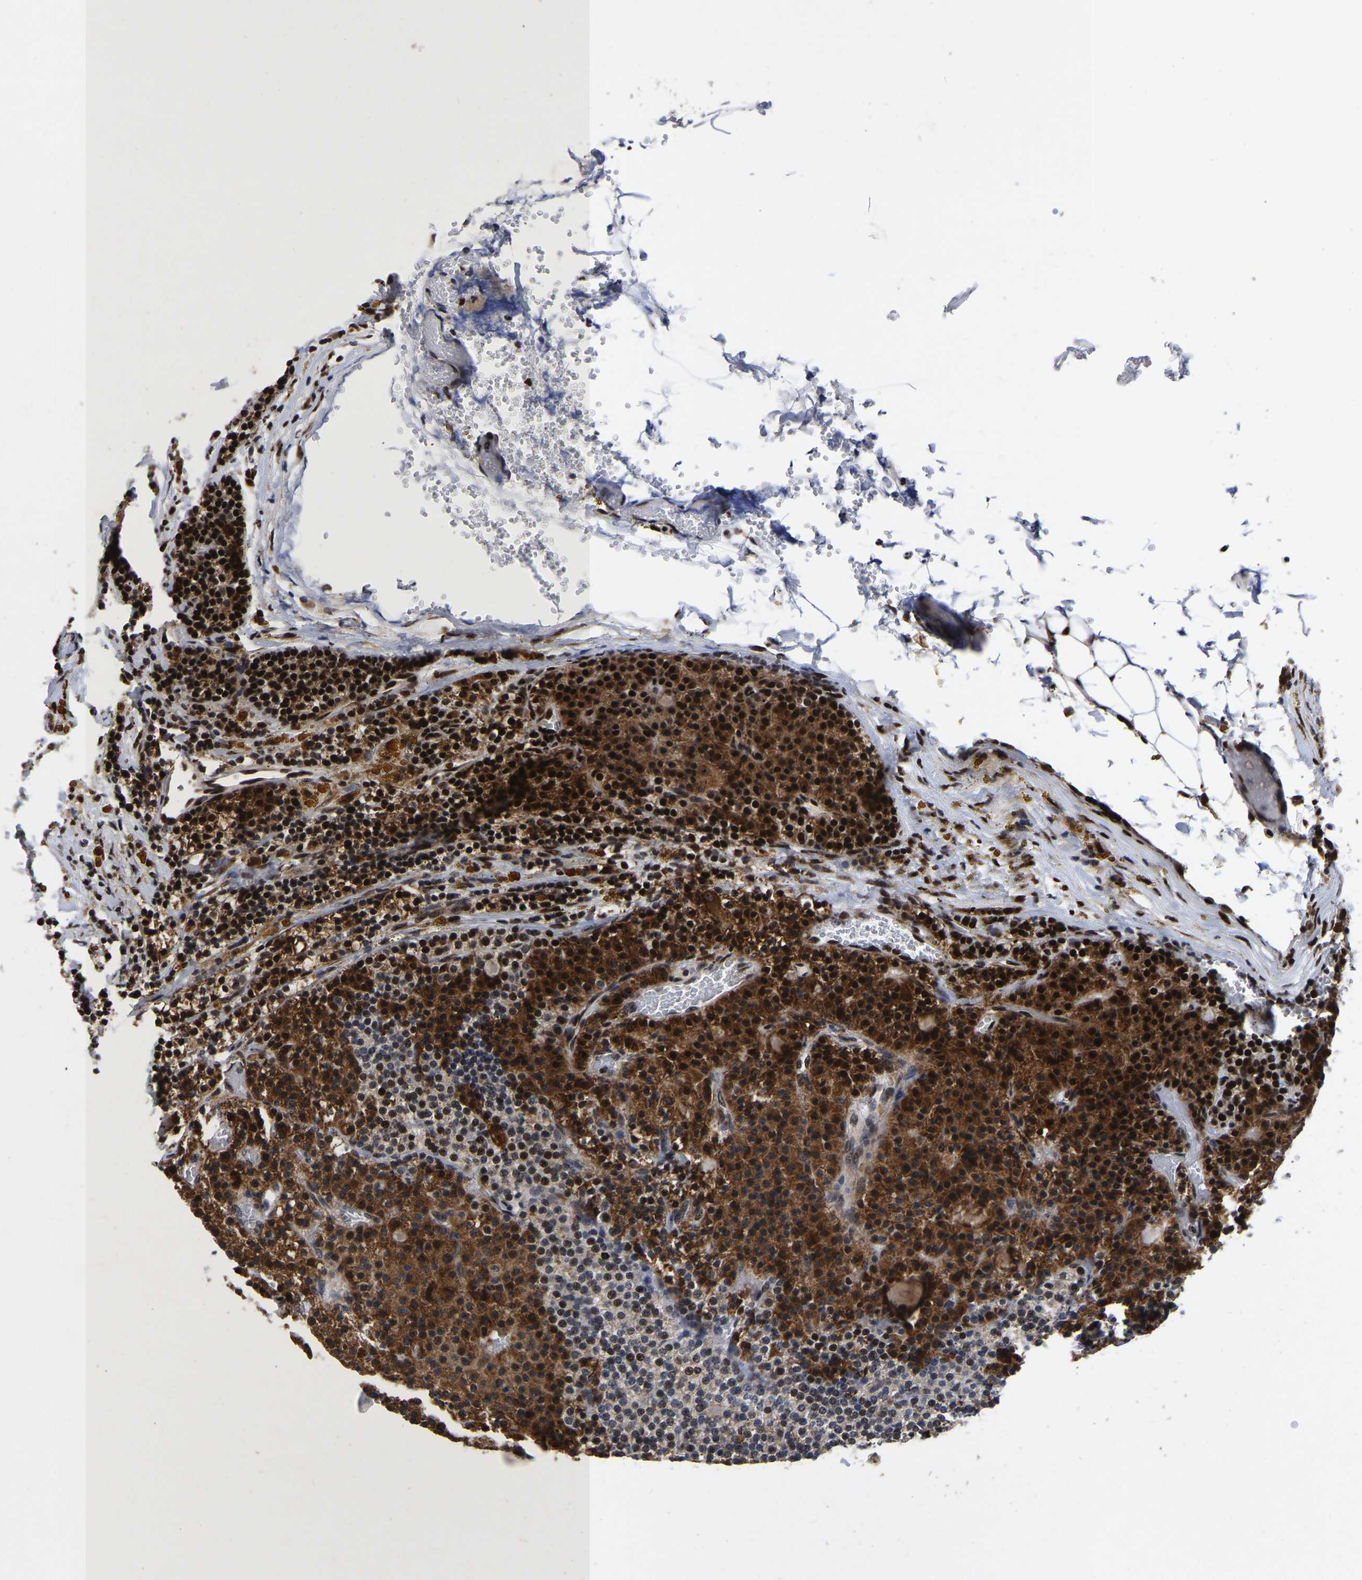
{"staining": {"intensity": "strong", "quantity": ">75%", "location": "cytoplasmic/membranous,nuclear"}, "tissue": "parathyroid gland", "cell_type": "Glandular cells", "image_type": "normal", "snomed": [{"axis": "morphology", "description": "Normal tissue, NOS"}, {"axis": "morphology", "description": "Adenoma, NOS"}, {"axis": "topography", "description": "Parathyroid gland"}], "caption": "Protein positivity by IHC displays strong cytoplasmic/membranous,nuclear staining in approximately >75% of glandular cells in normal parathyroid gland.", "gene": "JUNB", "patient": {"sex": "male", "age": 75}}